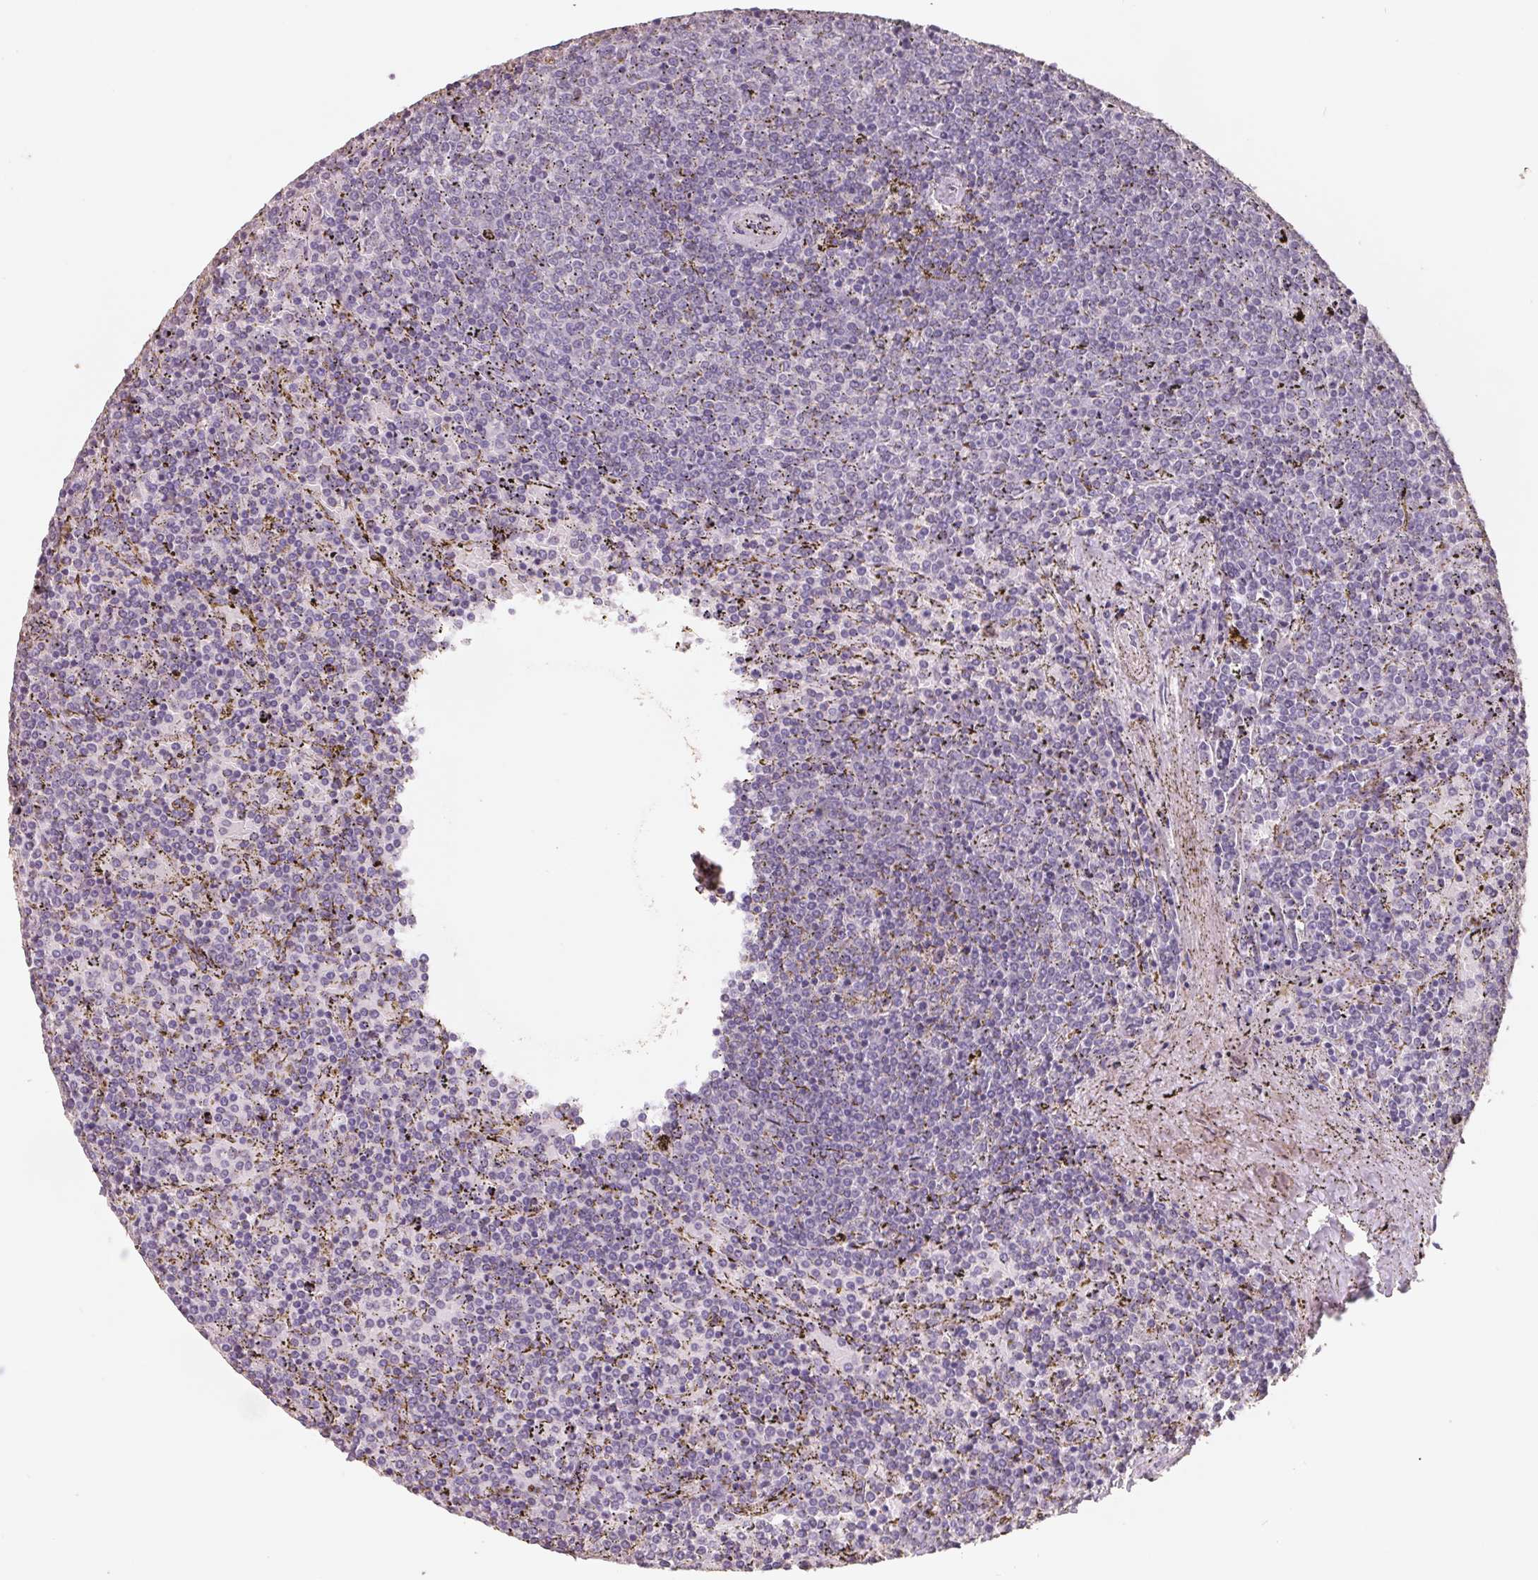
{"staining": {"intensity": "negative", "quantity": "none", "location": "none"}, "tissue": "lymphoma", "cell_type": "Tumor cells", "image_type": "cancer", "snomed": [{"axis": "morphology", "description": "Malignant lymphoma, non-Hodgkin's type, Low grade"}, {"axis": "topography", "description": "Spleen"}], "caption": "DAB (3,3'-diaminobenzidine) immunohistochemical staining of lymphoma displays no significant staining in tumor cells.", "gene": "FTCD", "patient": {"sex": "female", "age": 77}}